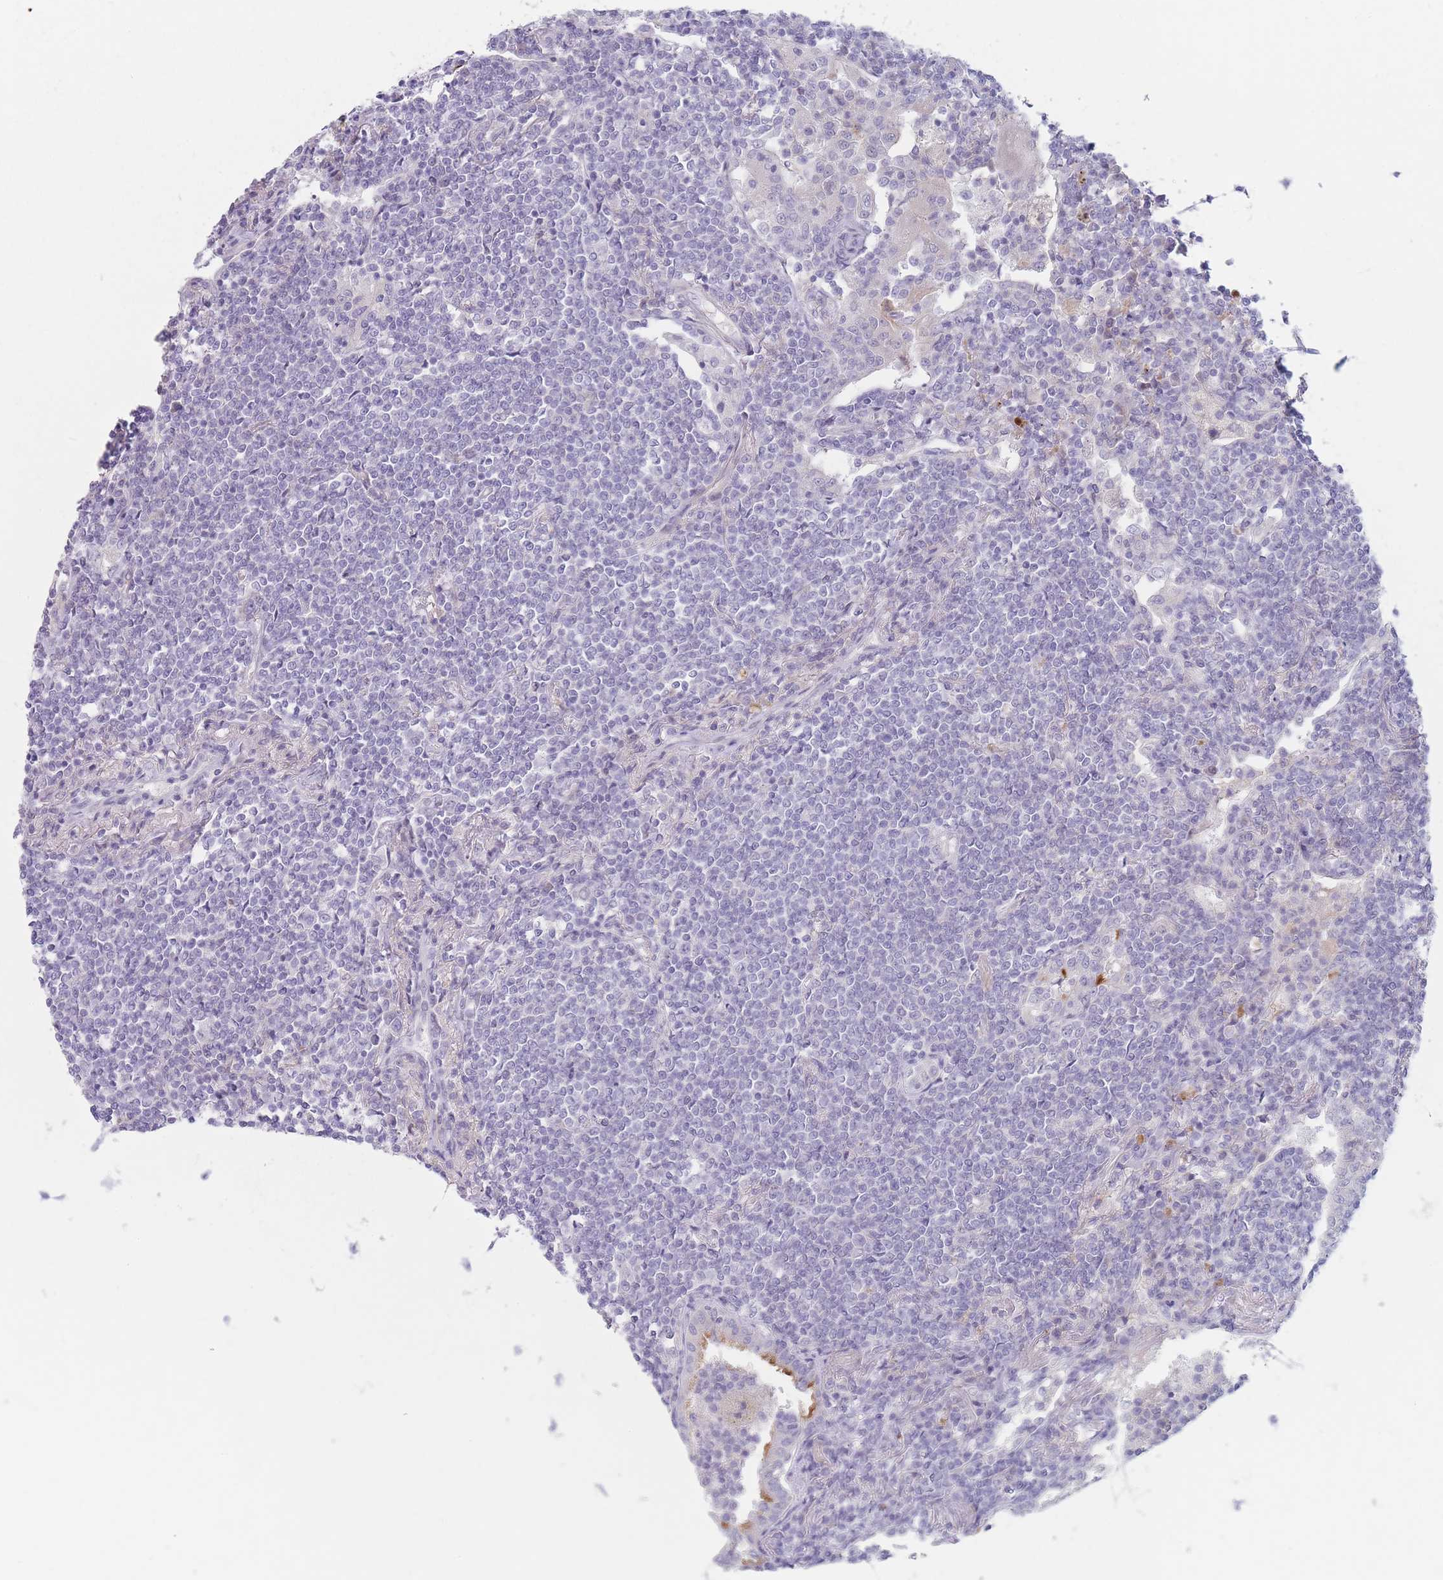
{"staining": {"intensity": "negative", "quantity": "none", "location": "none"}, "tissue": "lymphoma", "cell_type": "Tumor cells", "image_type": "cancer", "snomed": [{"axis": "morphology", "description": "Malignant lymphoma, non-Hodgkin's type, Low grade"}, {"axis": "topography", "description": "Lung"}], "caption": "Immunohistochemistry (IHC) image of neoplastic tissue: lymphoma stained with DAB (3,3'-diaminobenzidine) displays no significant protein expression in tumor cells.", "gene": "IFNA6", "patient": {"sex": "female", "age": 71}}